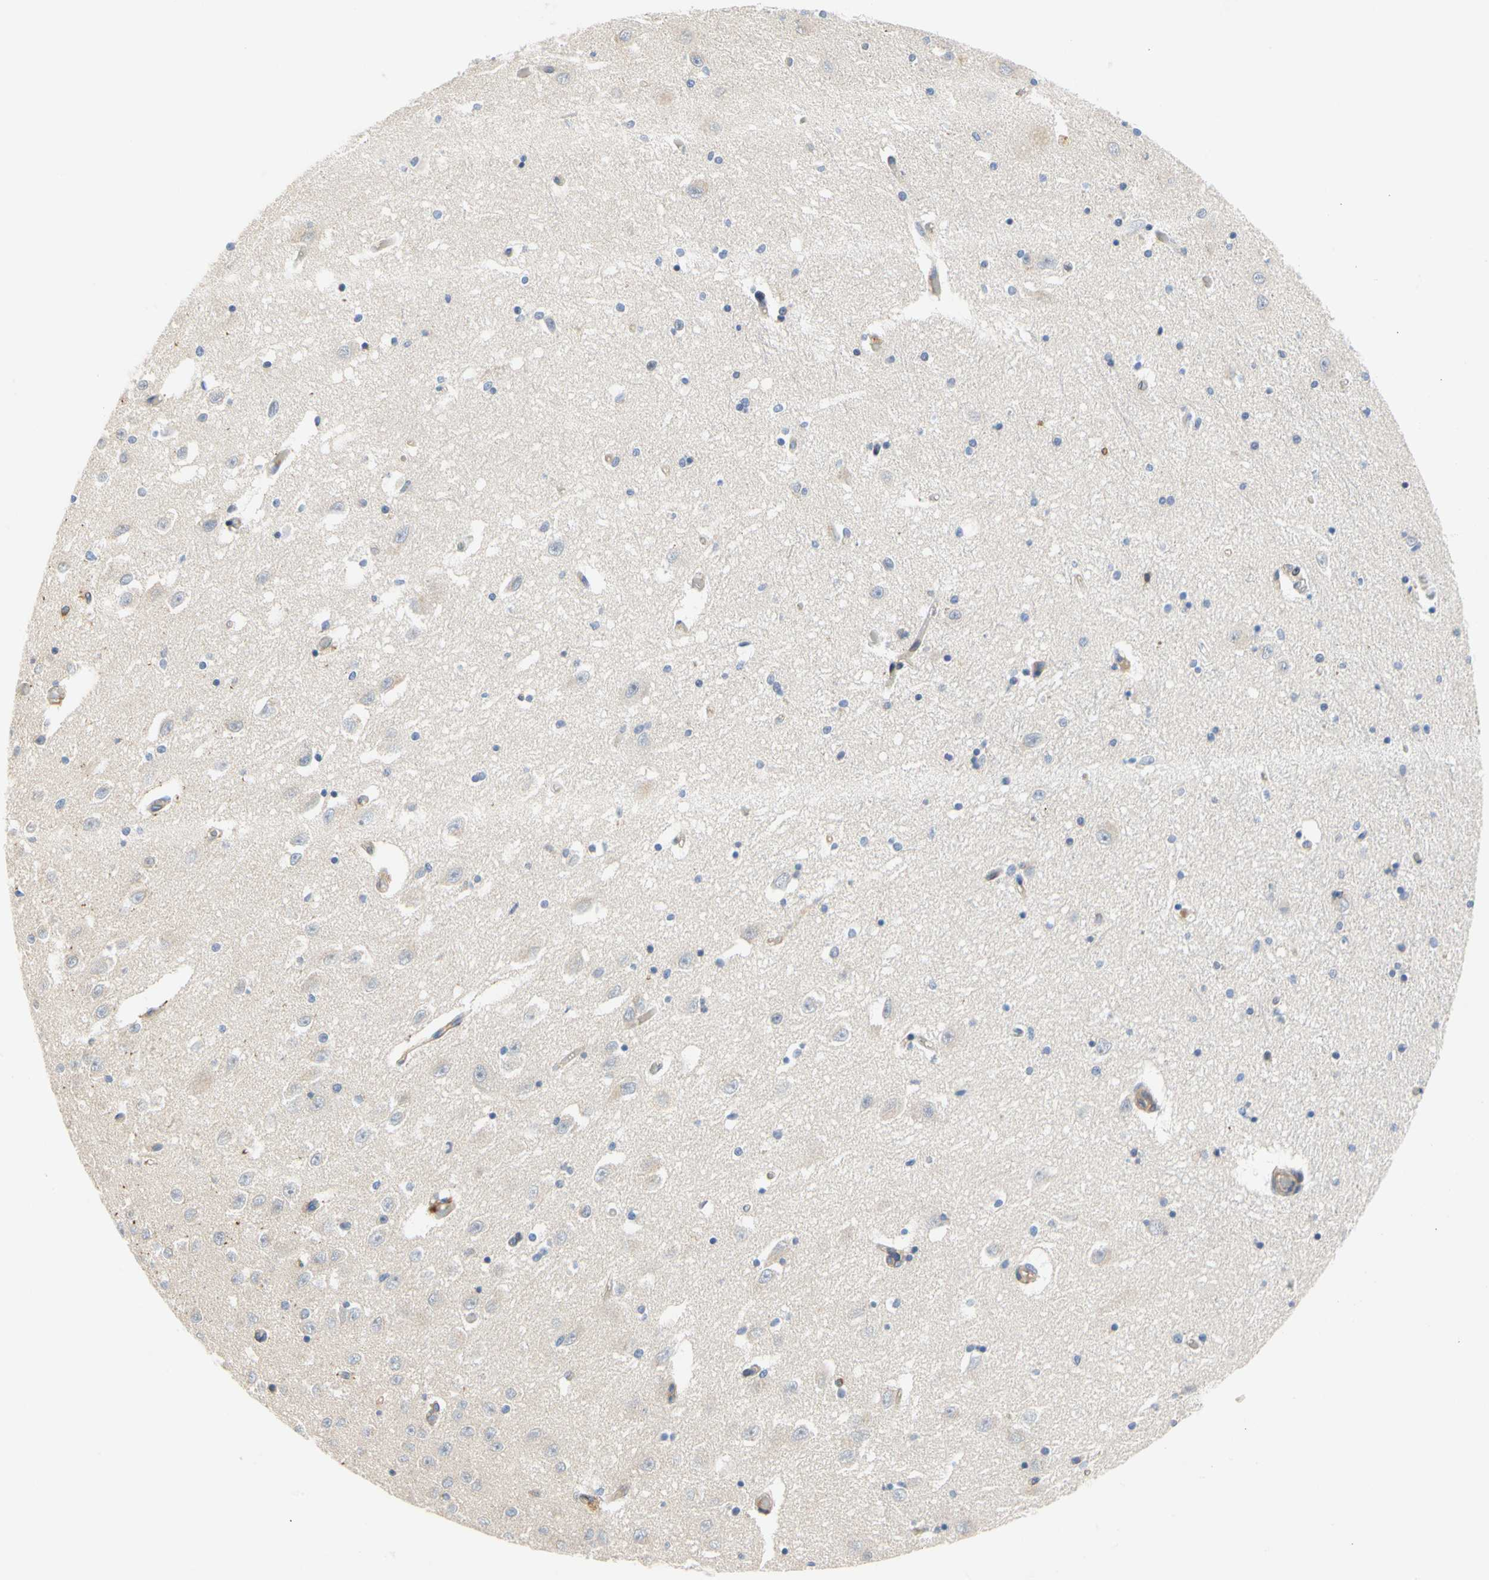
{"staining": {"intensity": "negative", "quantity": "none", "location": "none"}, "tissue": "hippocampus", "cell_type": "Glial cells", "image_type": "normal", "snomed": [{"axis": "morphology", "description": "Normal tissue, NOS"}, {"axis": "topography", "description": "Hippocampus"}], "caption": "An immunohistochemistry (IHC) image of unremarkable hippocampus is shown. There is no staining in glial cells of hippocampus.", "gene": "ZNF236", "patient": {"sex": "female", "age": 54}}